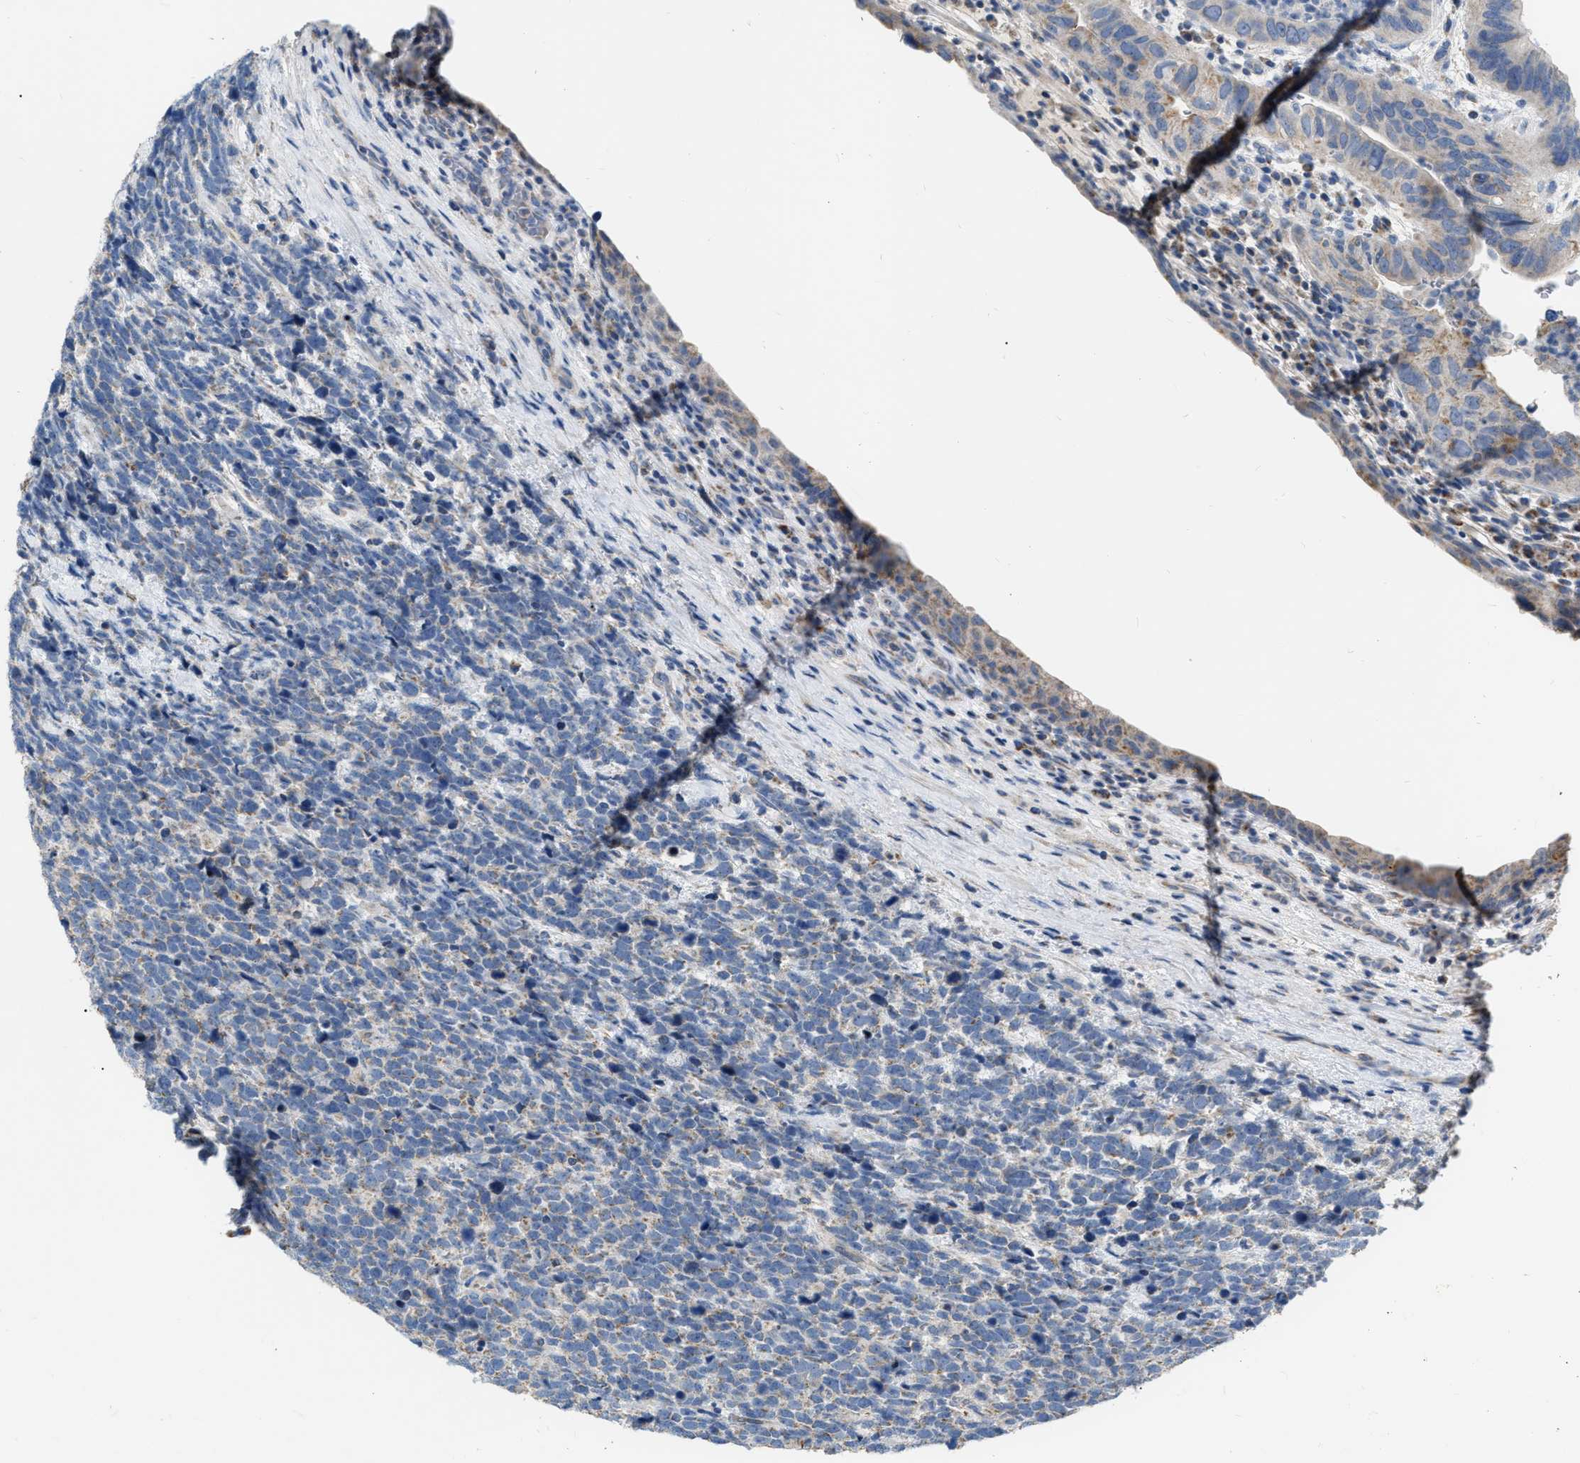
{"staining": {"intensity": "negative", "quantity": "none", "location": "none"}, "tissue": "urothelial cancer", "cell_type": "Tumor cells", "image_type": "cancer", "snomed": [{"axis": "morphology", "description": "Urothelial carcinoma, High grade"}, {"axis": "topography", "description": "Urinary bladder"}], "caption": "High magnification brightfield microscopy of urothelial carcinoma (high-grade) stained with DAB (brown) and counterstained with hematoxylin (blue): tumor cells show no significant staining.", "gene": "DDX56", "patient": {"sex": "female", "age": 82}}